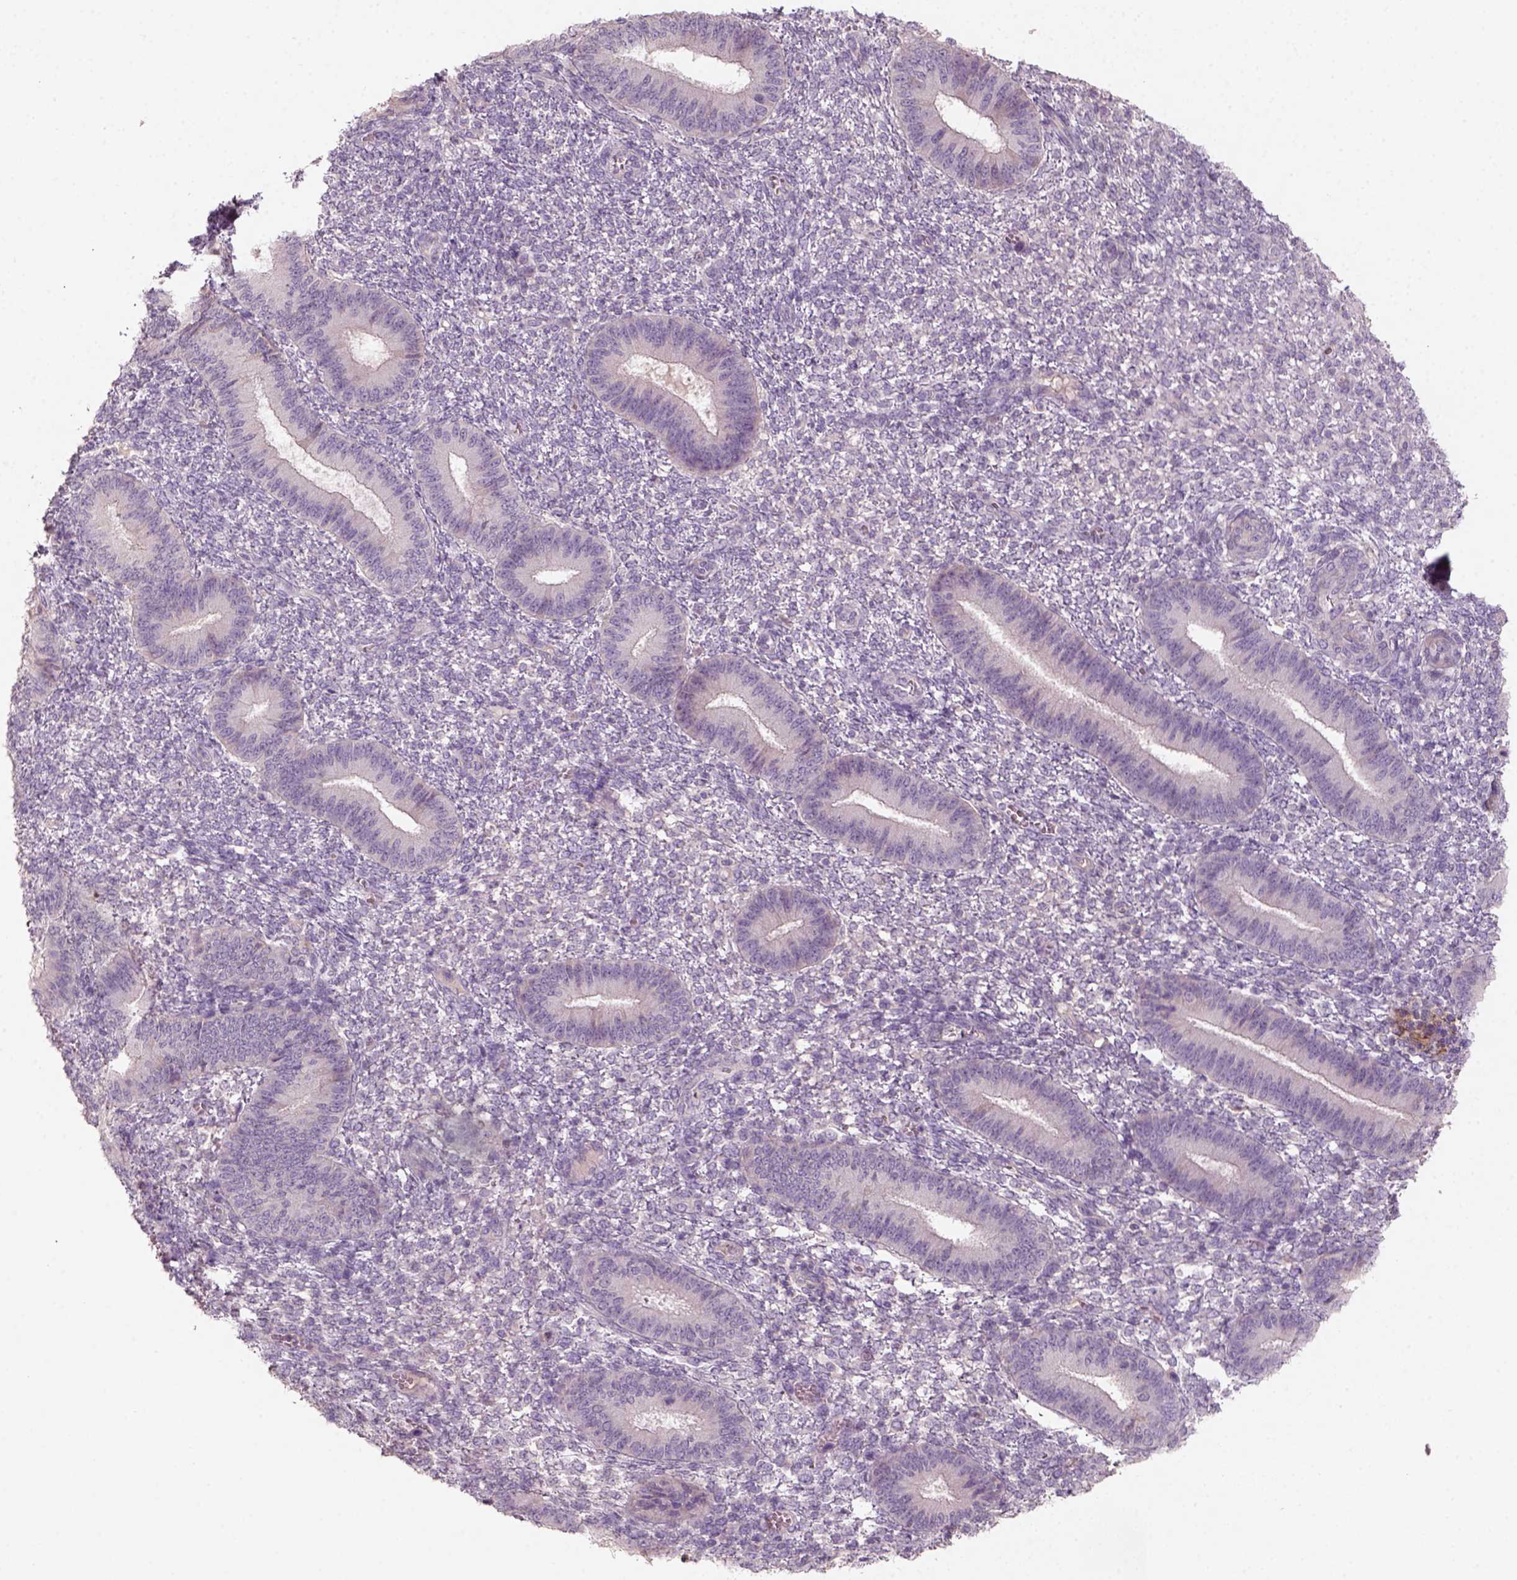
{"staining": {"intensity": "negative", "quantity": "none", "location": "none"}, "tissue": "endometrium", "cell_type": "Cells in endometrial stroma", "image_type": "normal", "snomed": [{"axis": "morphology", "description": "Normal tissue, NOS"}, {"axis": "topography", "description": "Endometrium"}], "caption": "This is an immunohistochemistry image of unremarkable endometrium. There is no positivity in cells in endometrial stroma.", "gene": "AQP9", "patient": {"sex": "female", "age": 42}}